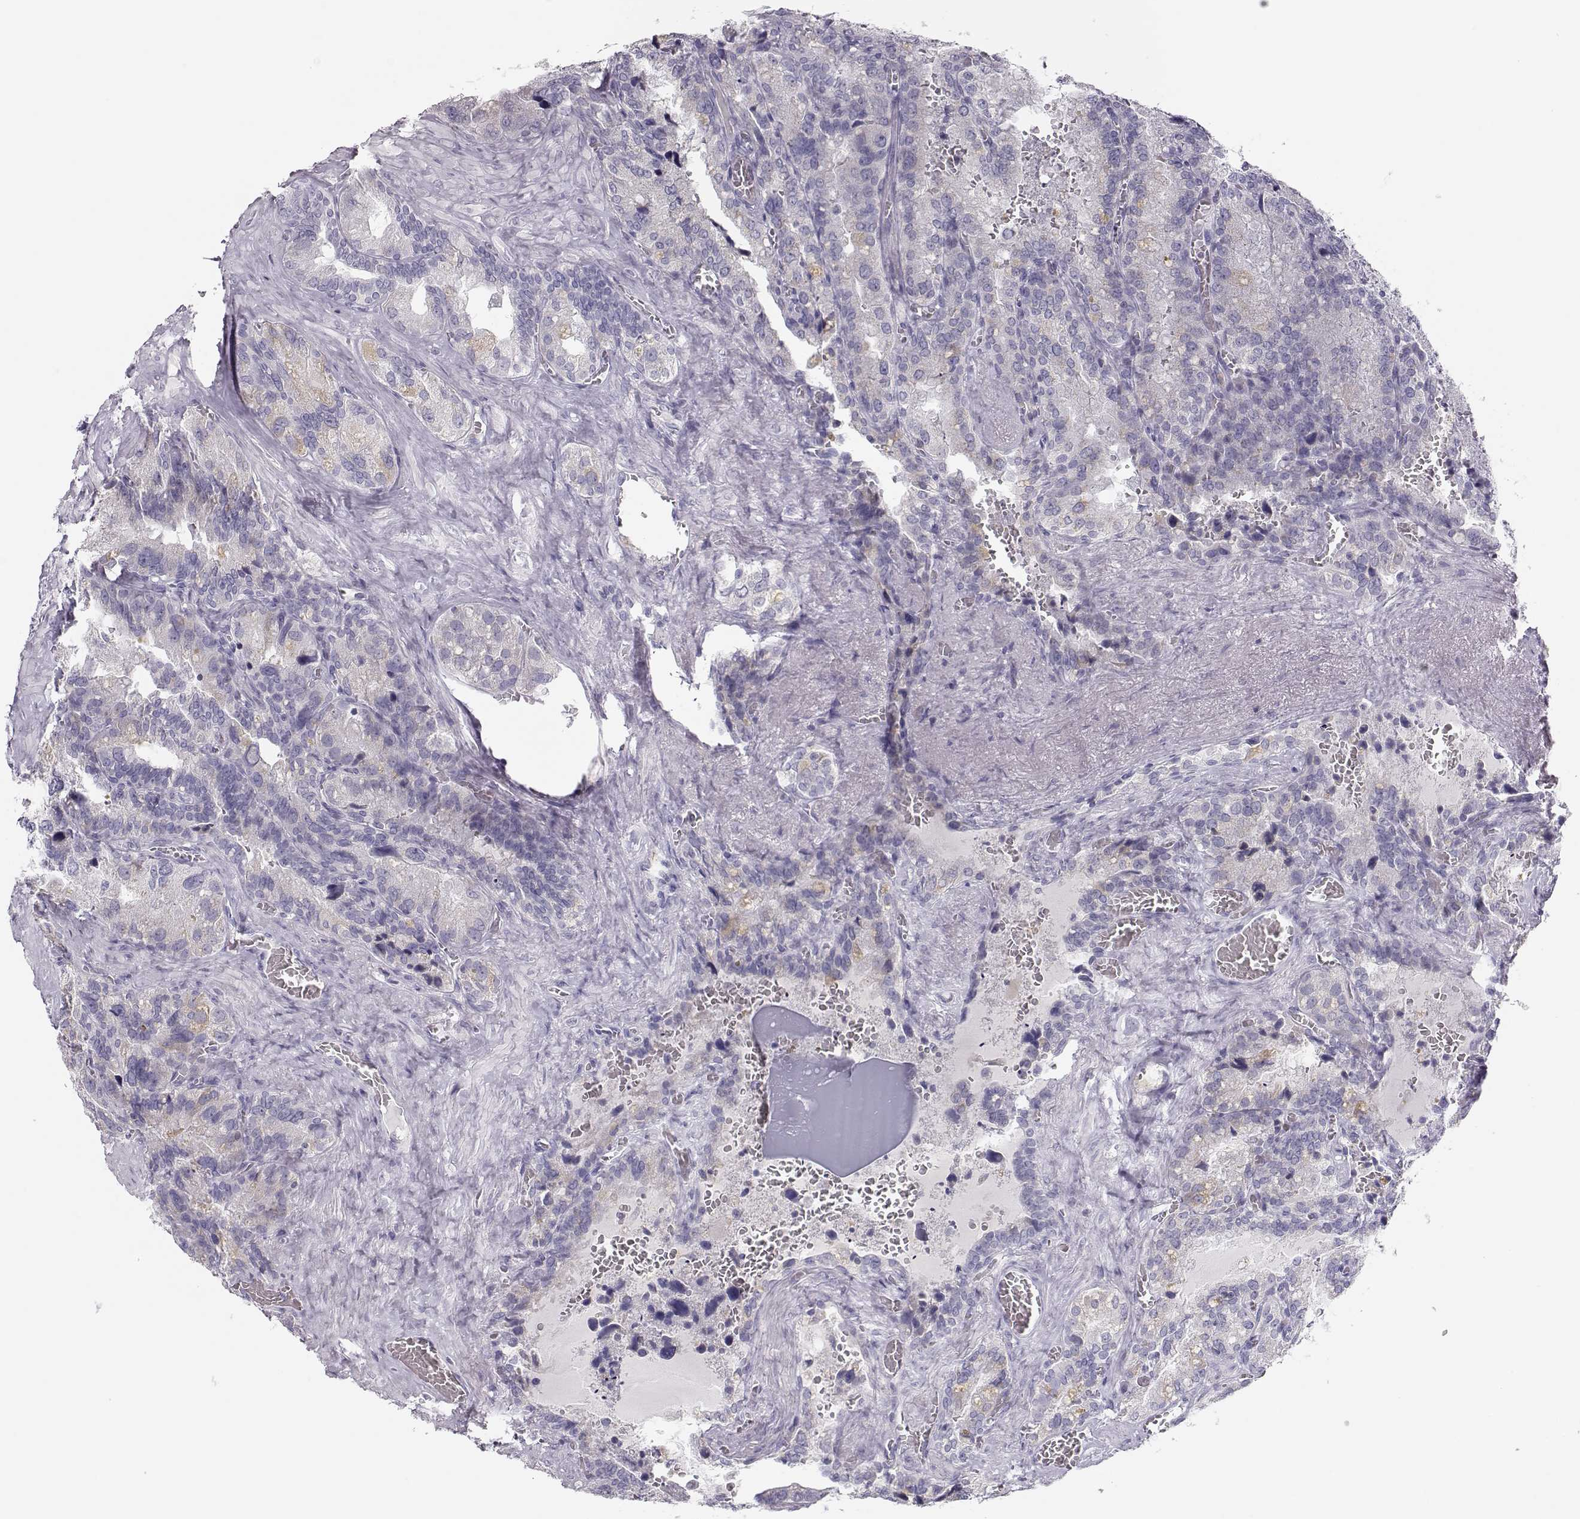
{"staining": {"intensity": "negative", "quantity": "none", "location": "none"}, "tissue": "seminal vesicle", "cell_type": "Glandular cells", "image_type": "normal", "snomed": [{"axis": "morphology", "description": "Normal tissue, NOS"}, {"axis": "topography", "description": "Seminal veicle"}], "caption": "The image exhibits no staining of glandular cells in benign seminal vesicle.", "gene": "FAM166A", "patient": {"sex": "male", "age": 72}}